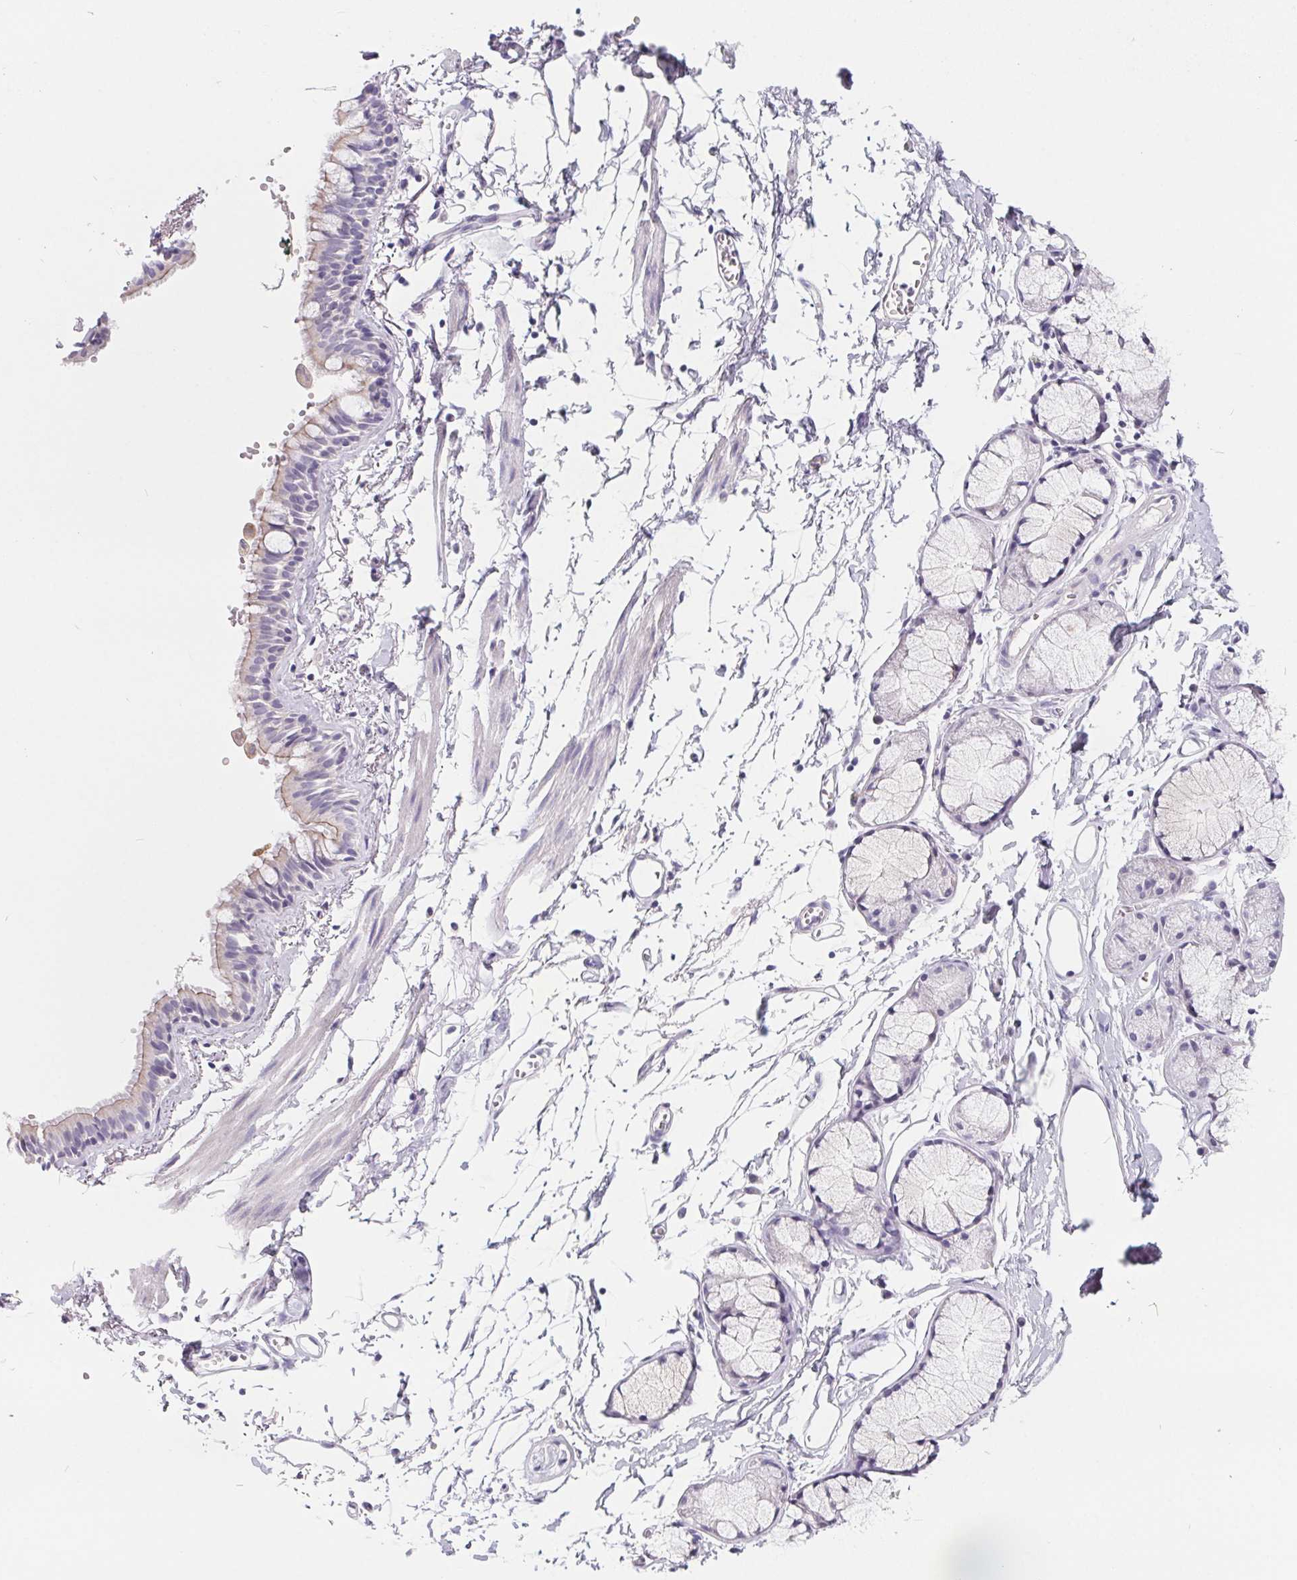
{"staining": {"intensity": "weak", "quantity": "25%-75%", "location": "cytoplasmic/membranous"}, "tissue": "bronchus", "cell_type": "Respiratory epithelial cells", "image_type": "normal", "snomed": [{"axis": "morphology", "description": "Normal tissue, NOS"}, {"axis": "topography", "description": "Cartilage tissue"}, {"axis": "topography", "description": "Bronchus"}], "caption": "DAB immunohistochemical staining of unremarkable human bronchus exhibits weak cytoplasmic/membranous protein staining in approximately 25%-75% of respiratory epithelial cells. Using DAB (brown) and hematoxylin (blue) stains, captured at high magnification using brightfield microscopy.", "gene": "FDX1", "patient": {"sex": "female", "age": 59}}